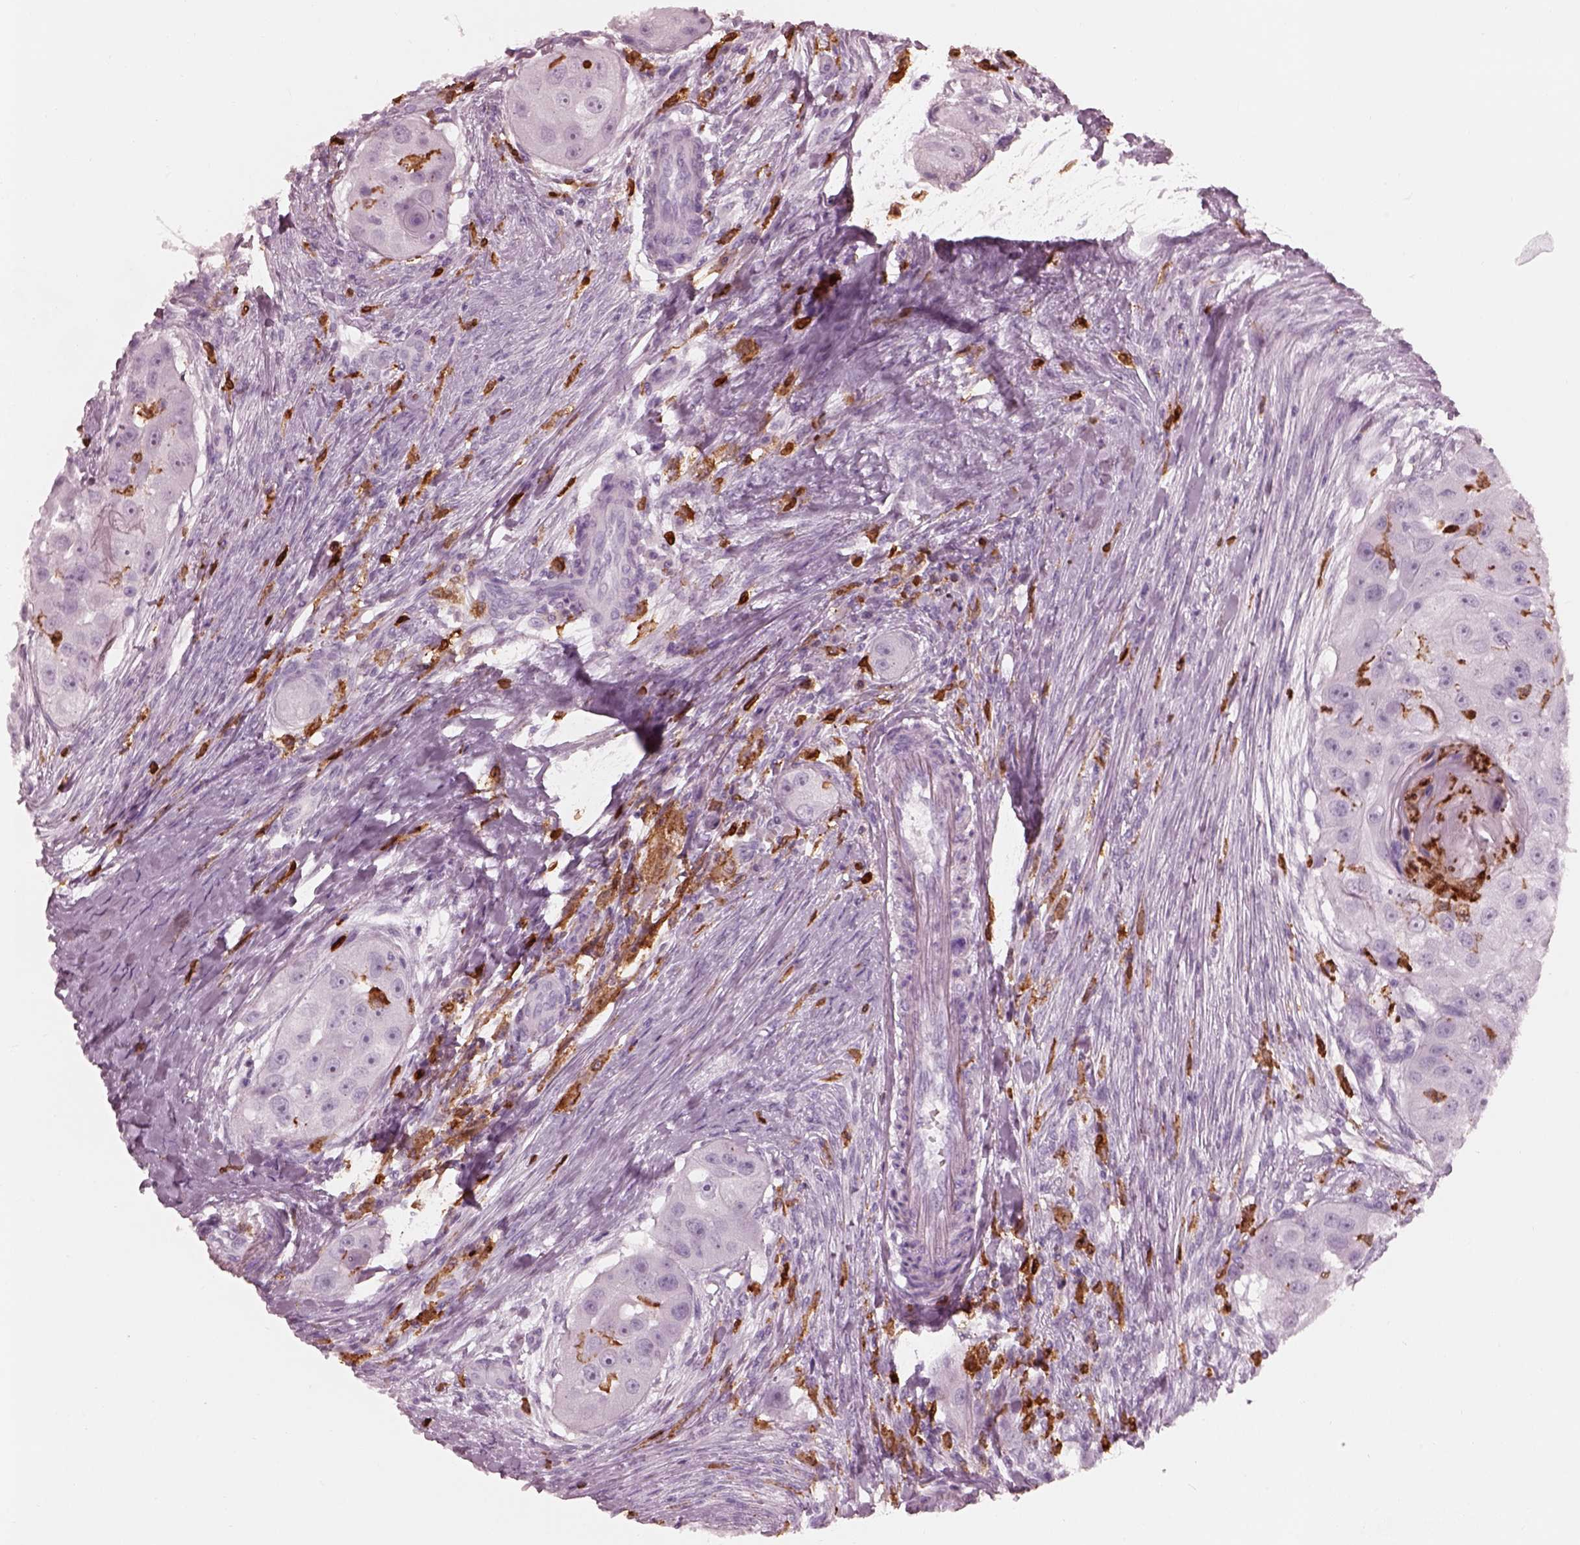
{"staining": {"intensity": "negative", "quantity": "none", "location": "none"}, "tissue": "head and neck cancer", "cell_type": "Tumor cells", "image_type": "cancer", "snomed": [{"axis": "morphology", "description": "Squamous cell carcinoma, NOS"}, {"axis": "topography", "description": "Head-Neck"}], "caption": "High magnification brightfield microscopy of squamous cell carcinoma (head and neck) stained with DAB (3,3'-diaminobenzidine) (brown) and counterstained with hematoxylin (blue): tumor cells show no significant expression.", "gene": "ALOX5", "patient": {"sex": "male", "age": 51}}